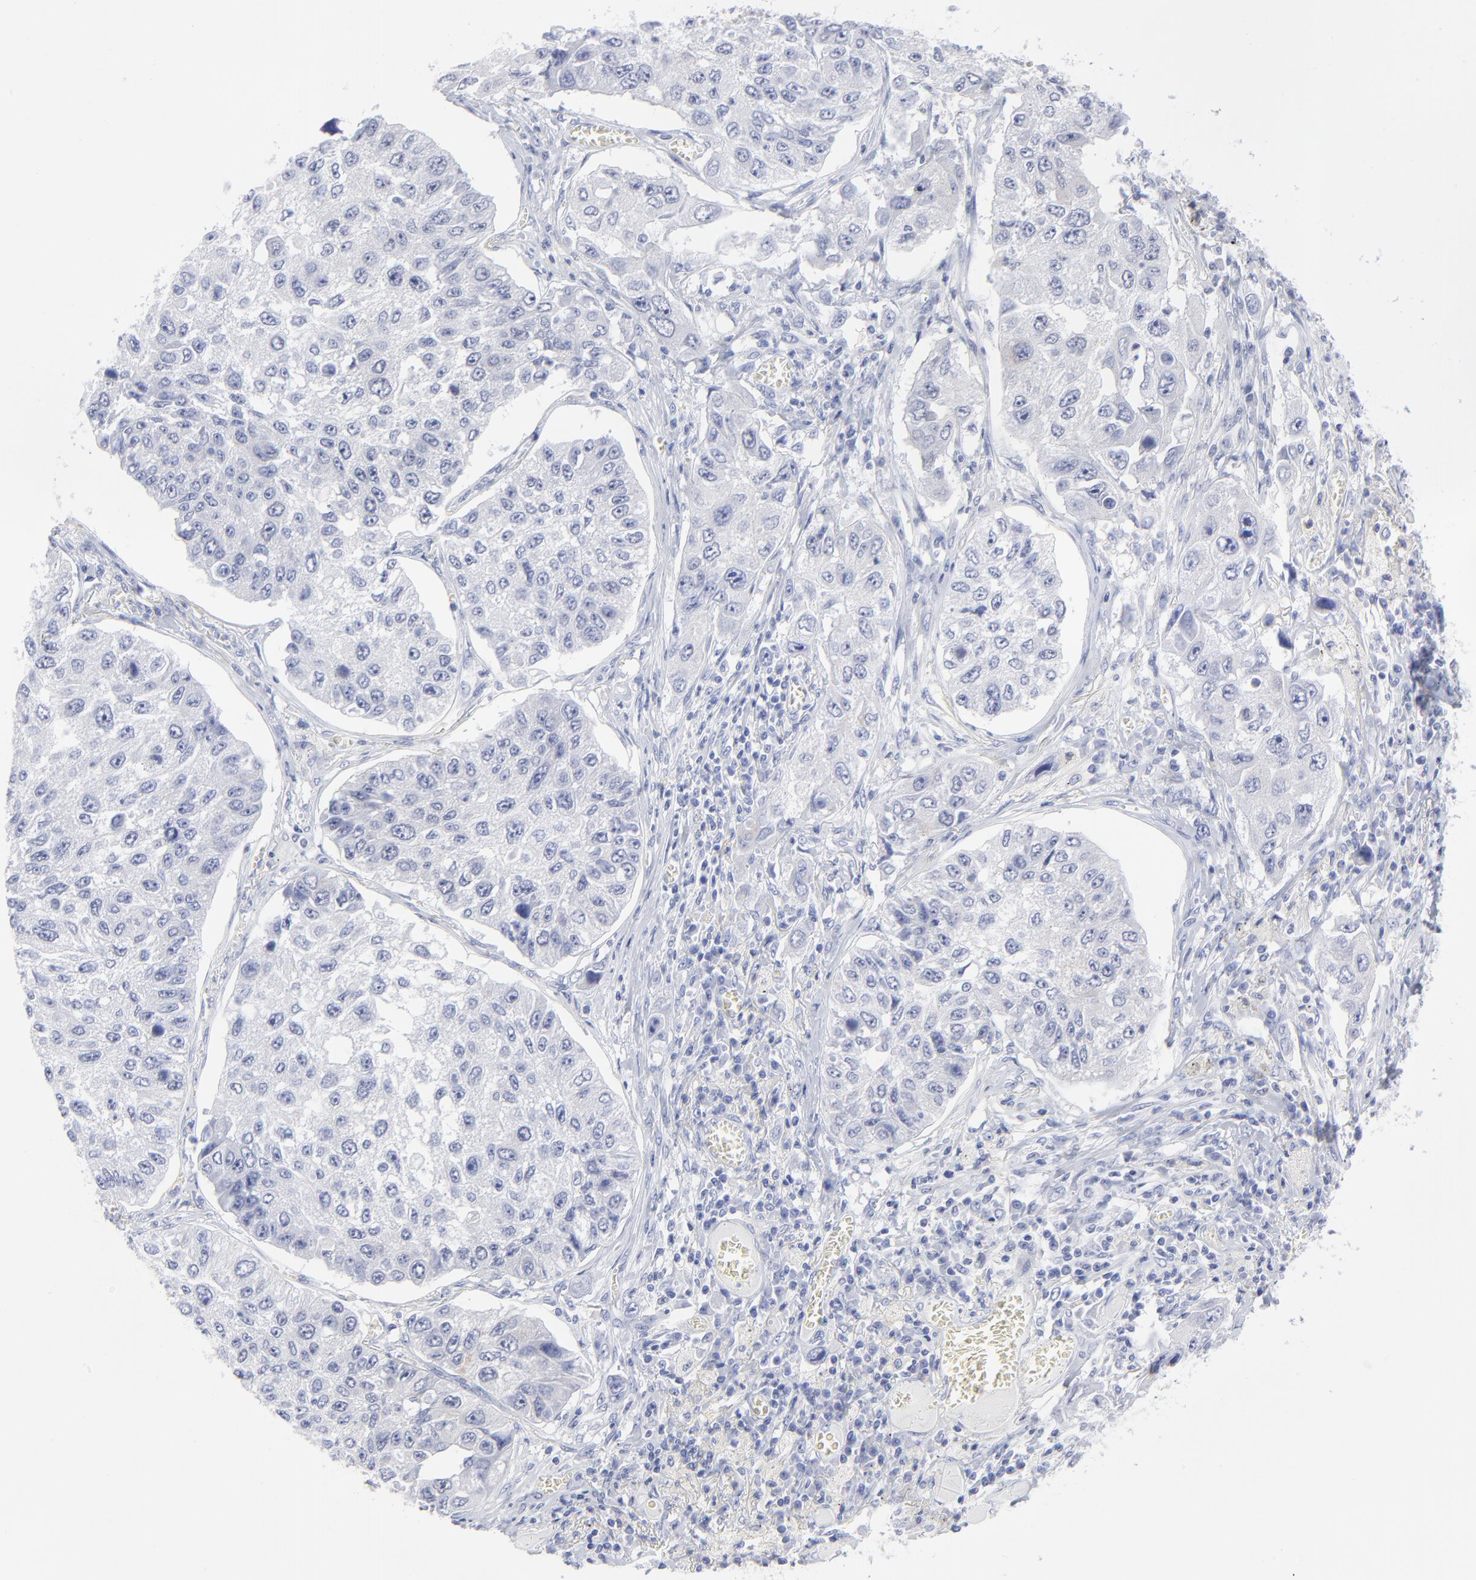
{"staining": {"intensity": "negative", "quantity": "none", "location": "none"}, "tissue": "lung cancer", "cell_type": "Tumor cells", "image_type": "cancer", "snomed": [{"axis": "morphology", "description": "Squamous cell carcinoma, NOS"}, {"axis": "topography", "description": "Lung"}], "caption": "Immunohistochemistry (IHC) photomicrograph of neoplastic tissue: human lung cancer (squamous cell carcinoma) stained with DAB (3,3'-diaminobenzidine) exhibits no significant protein expression in tumor cells. (DAB immunohistochemistry (IHC) visualized using brightfield microscopy, high magnification).", "gene": "CNTN3", "patient": {"sex": "male", "age": 71}}